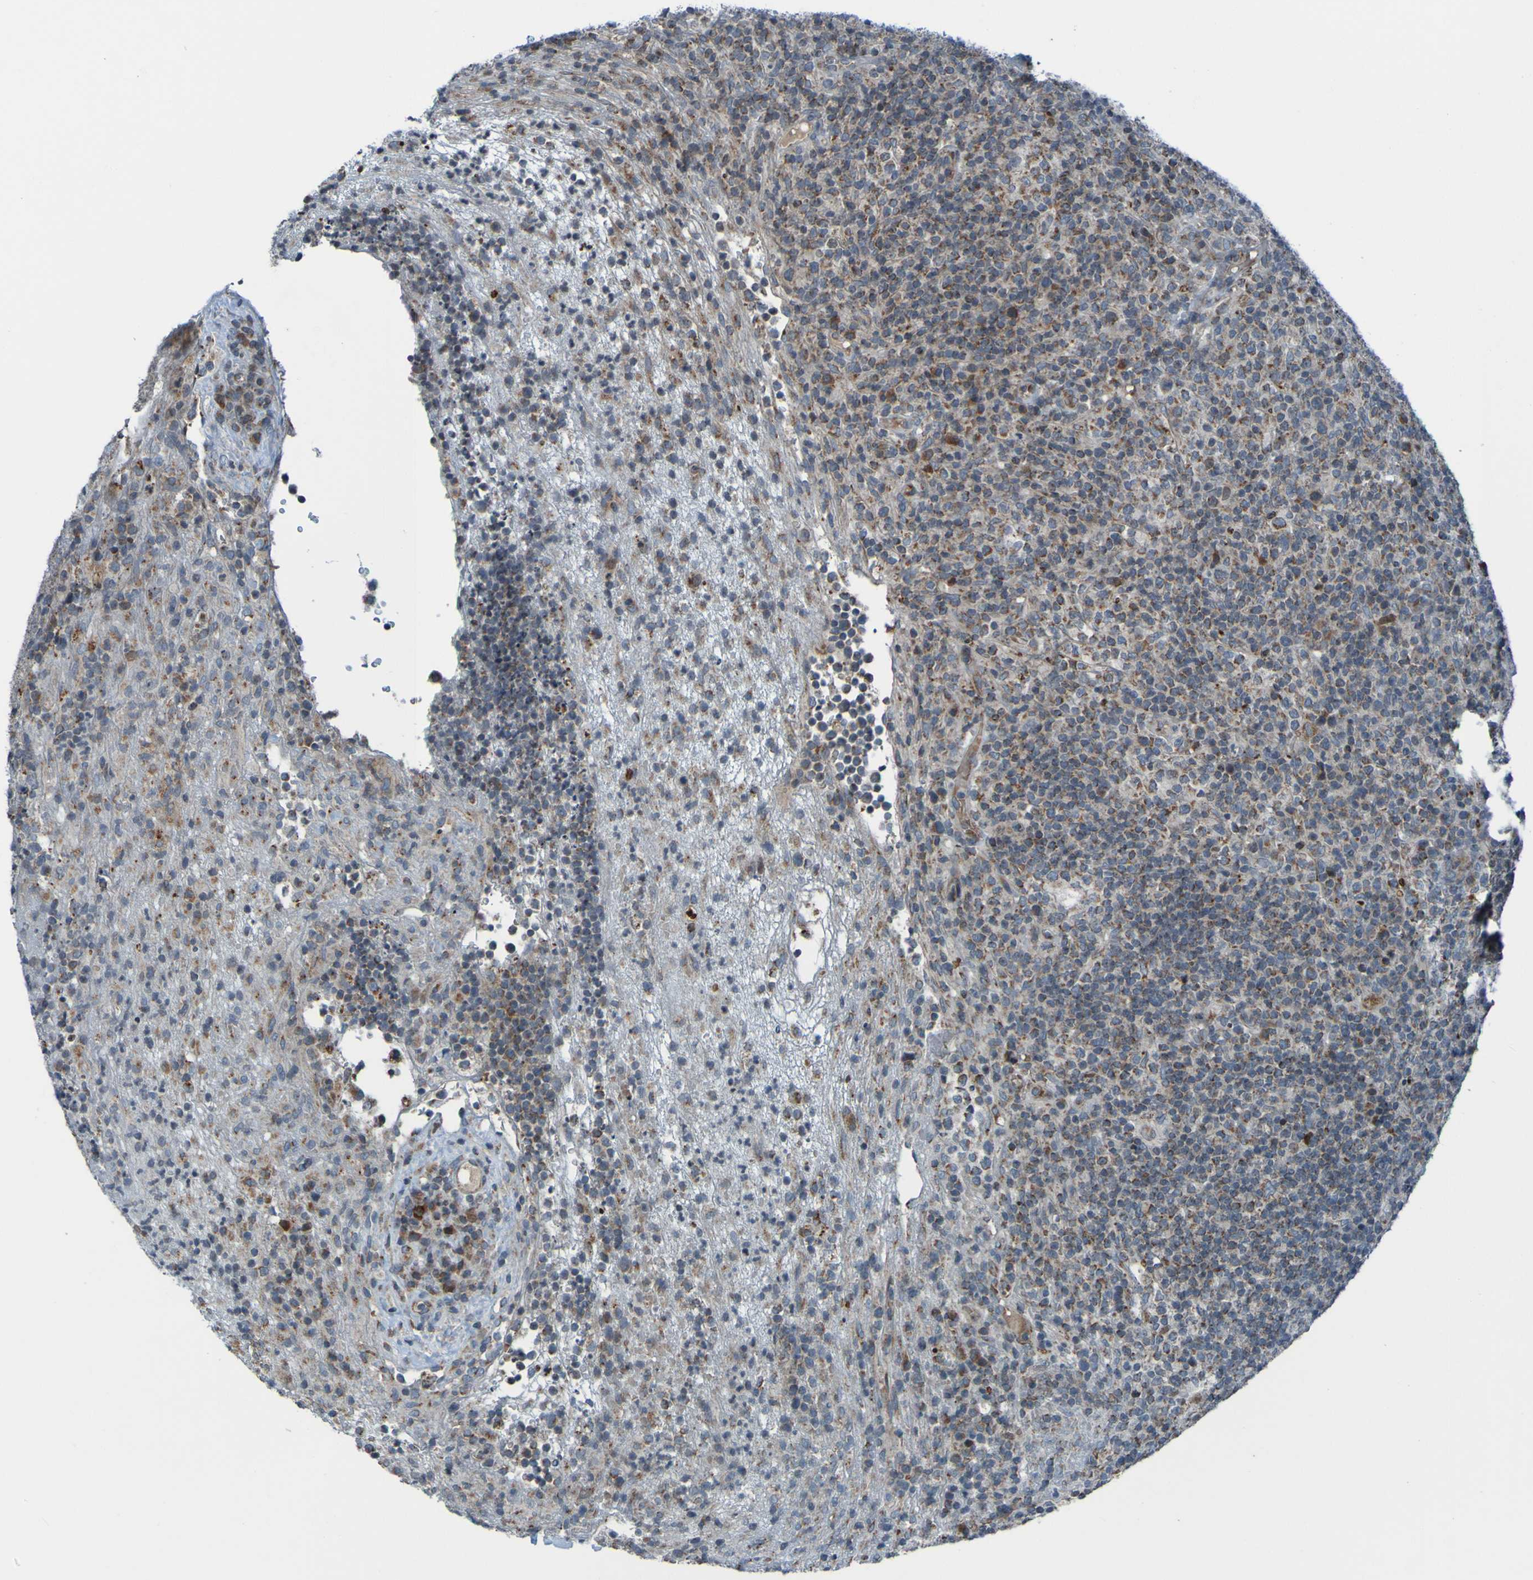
{"staining": {"intensity": "moderate", "quantity": "<25%", "location": "cytoplasmic/membranous"}, "tissue": "lymphoma", "cell_type": "Tumor cells", "image_type": "cancer", "snomed": [{"axis": "morphology", "description": "Malignant lymphoma, non-Hodgkin's type, High grade"}, {"axis": "topography", "description": "Lymph node"}], "caption": "Tumor cells reveal low levels of moderate cytoplasmic/membranous staining in approximately <25% of cells in malignant lymphoma, non-Hodgkin's type (high-grade).", "gene": "UNG", "patient": {"sex": "female", "age": 76}}